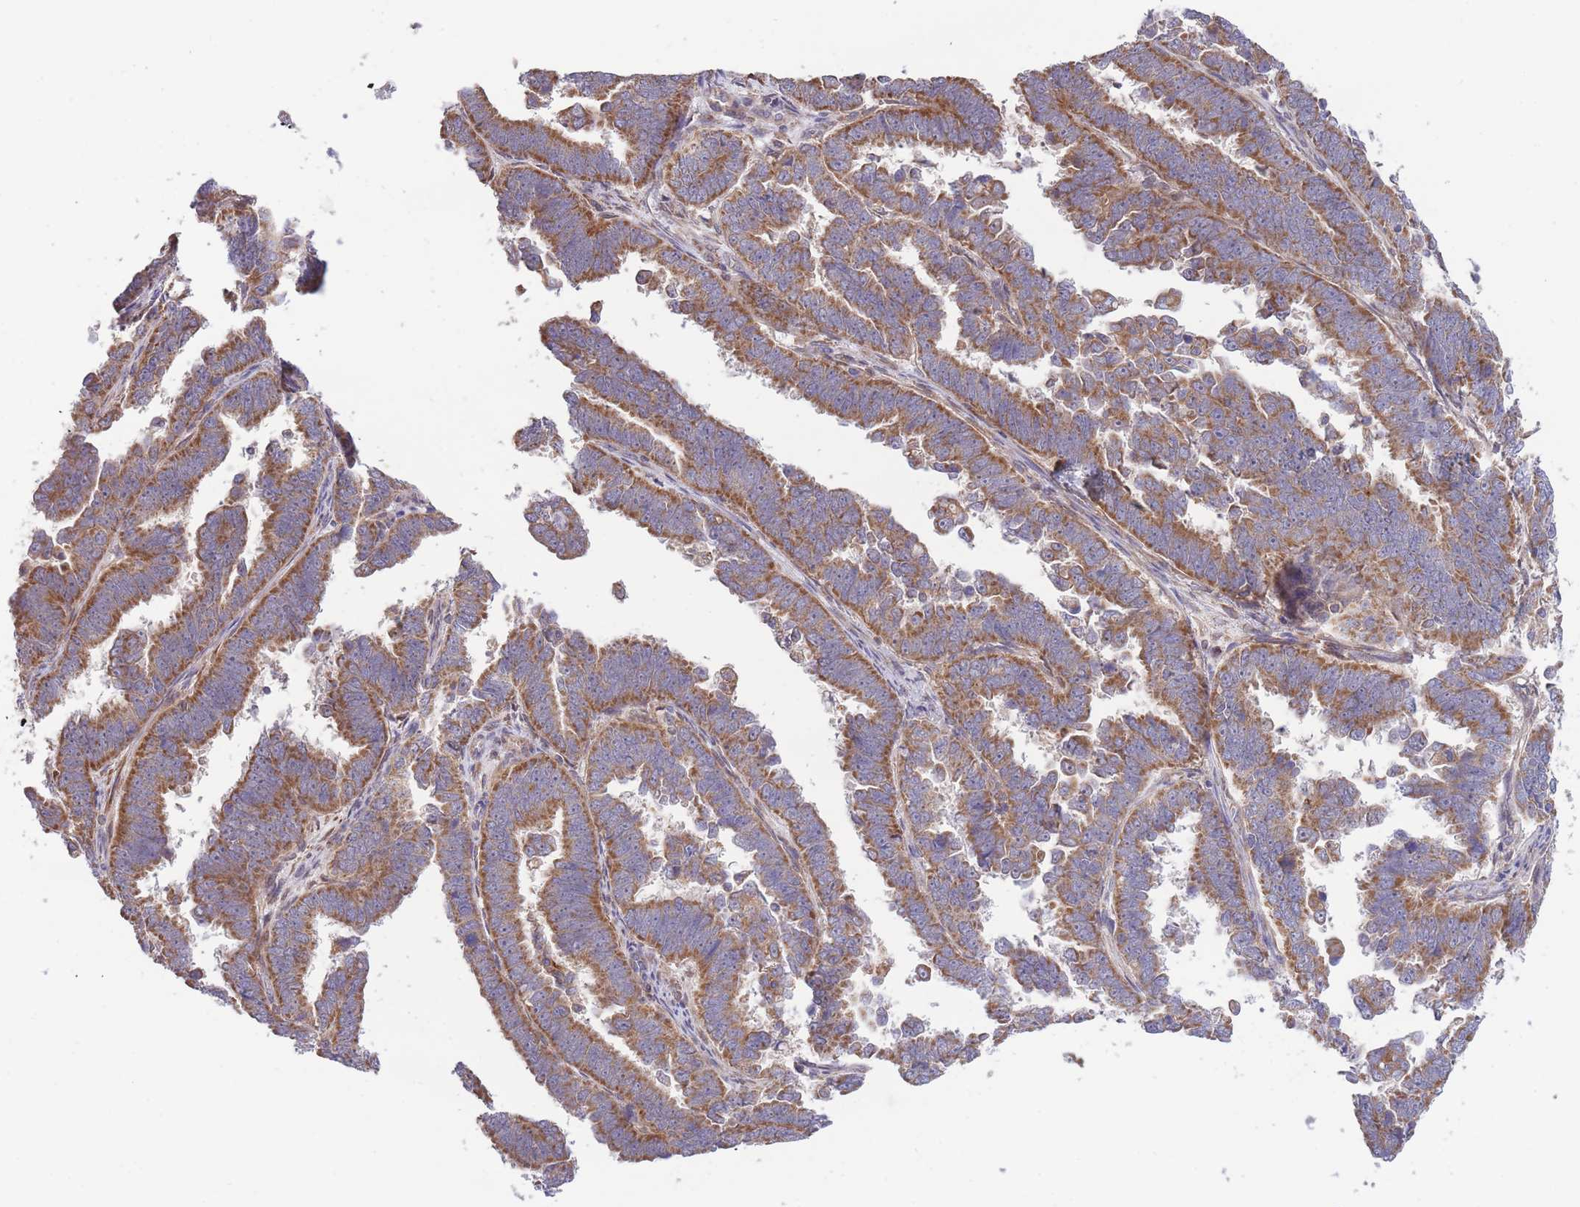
{"staining": {"intensity": "moderate", "quantity": ">75%", "location": "cytoplasmic/membranous"}, "tissue": "endometrial cancer", "cell_type": "Tumor cells", "image_type": "cancer", "snomed": [{"axis": "morphology", "description": "Adenocarcinoma, NOS"}, {"axis": "topography", "description": "Endometrium"}], "caption": "Endometrial cancer tissue exhibits moderate cytoplasmic/membranous positivity in about >75% of tumor cells", "gene": "ATP13A2", "patient": {"sex": "female", "age": 75}}